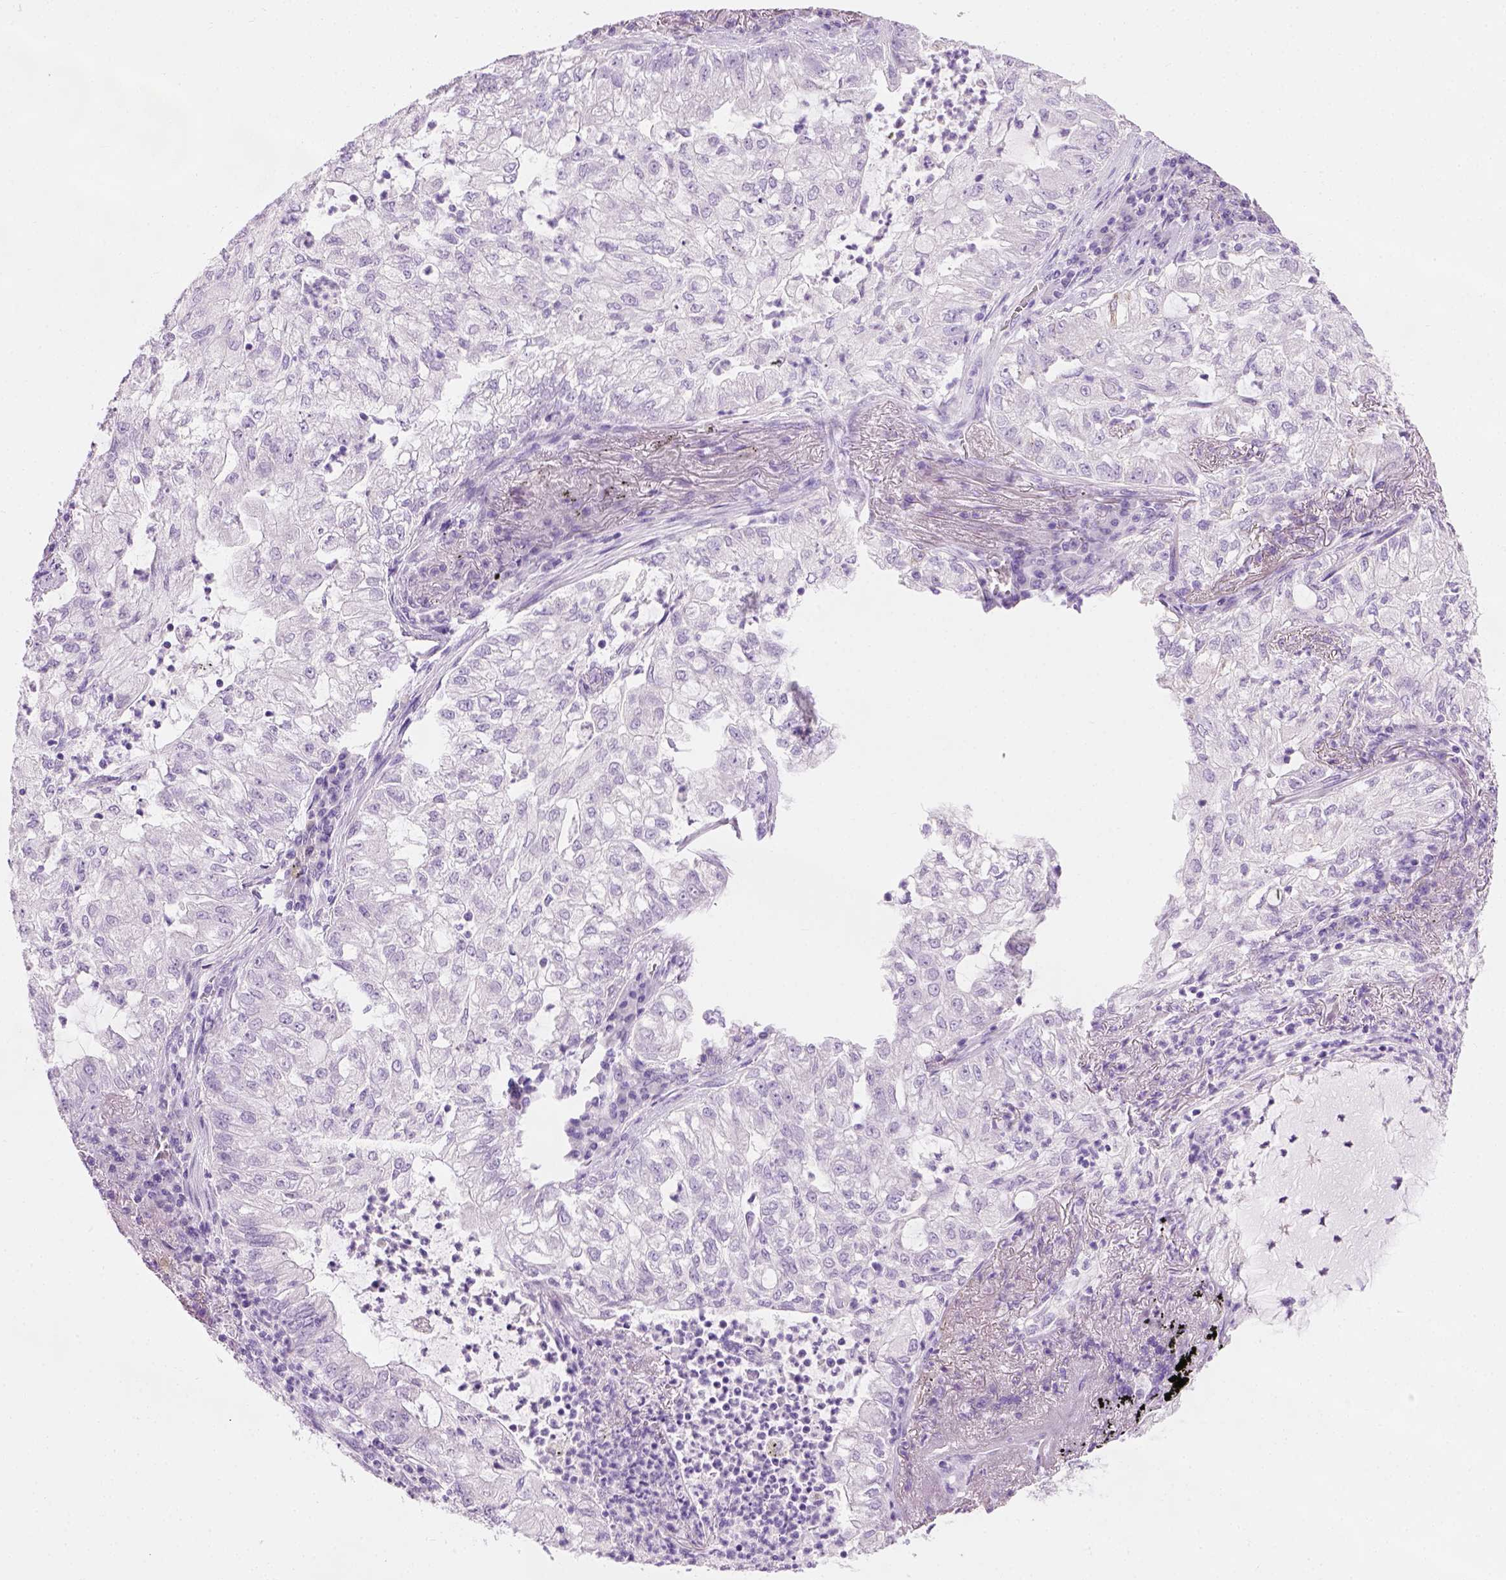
{"staining": {"intensity": "negative", "quantity": "none", "location": "none"}, "tissue": "lung cancer", "cell_type": "Tumor cells", "image_type": "cancer", "snomed": [{"axis": "morphology", "description": "Adenocarcinoma, NOS"}, {"axis": "topography", "description": "Lung"}], "caption": "This is an immunohistochemistry (IHC) photomicrograph of lung adenocarcinoma. There is no staining in tumor cells.", "gene": "CYP24A1", "patient": {"sex": "female", "age": 73}}